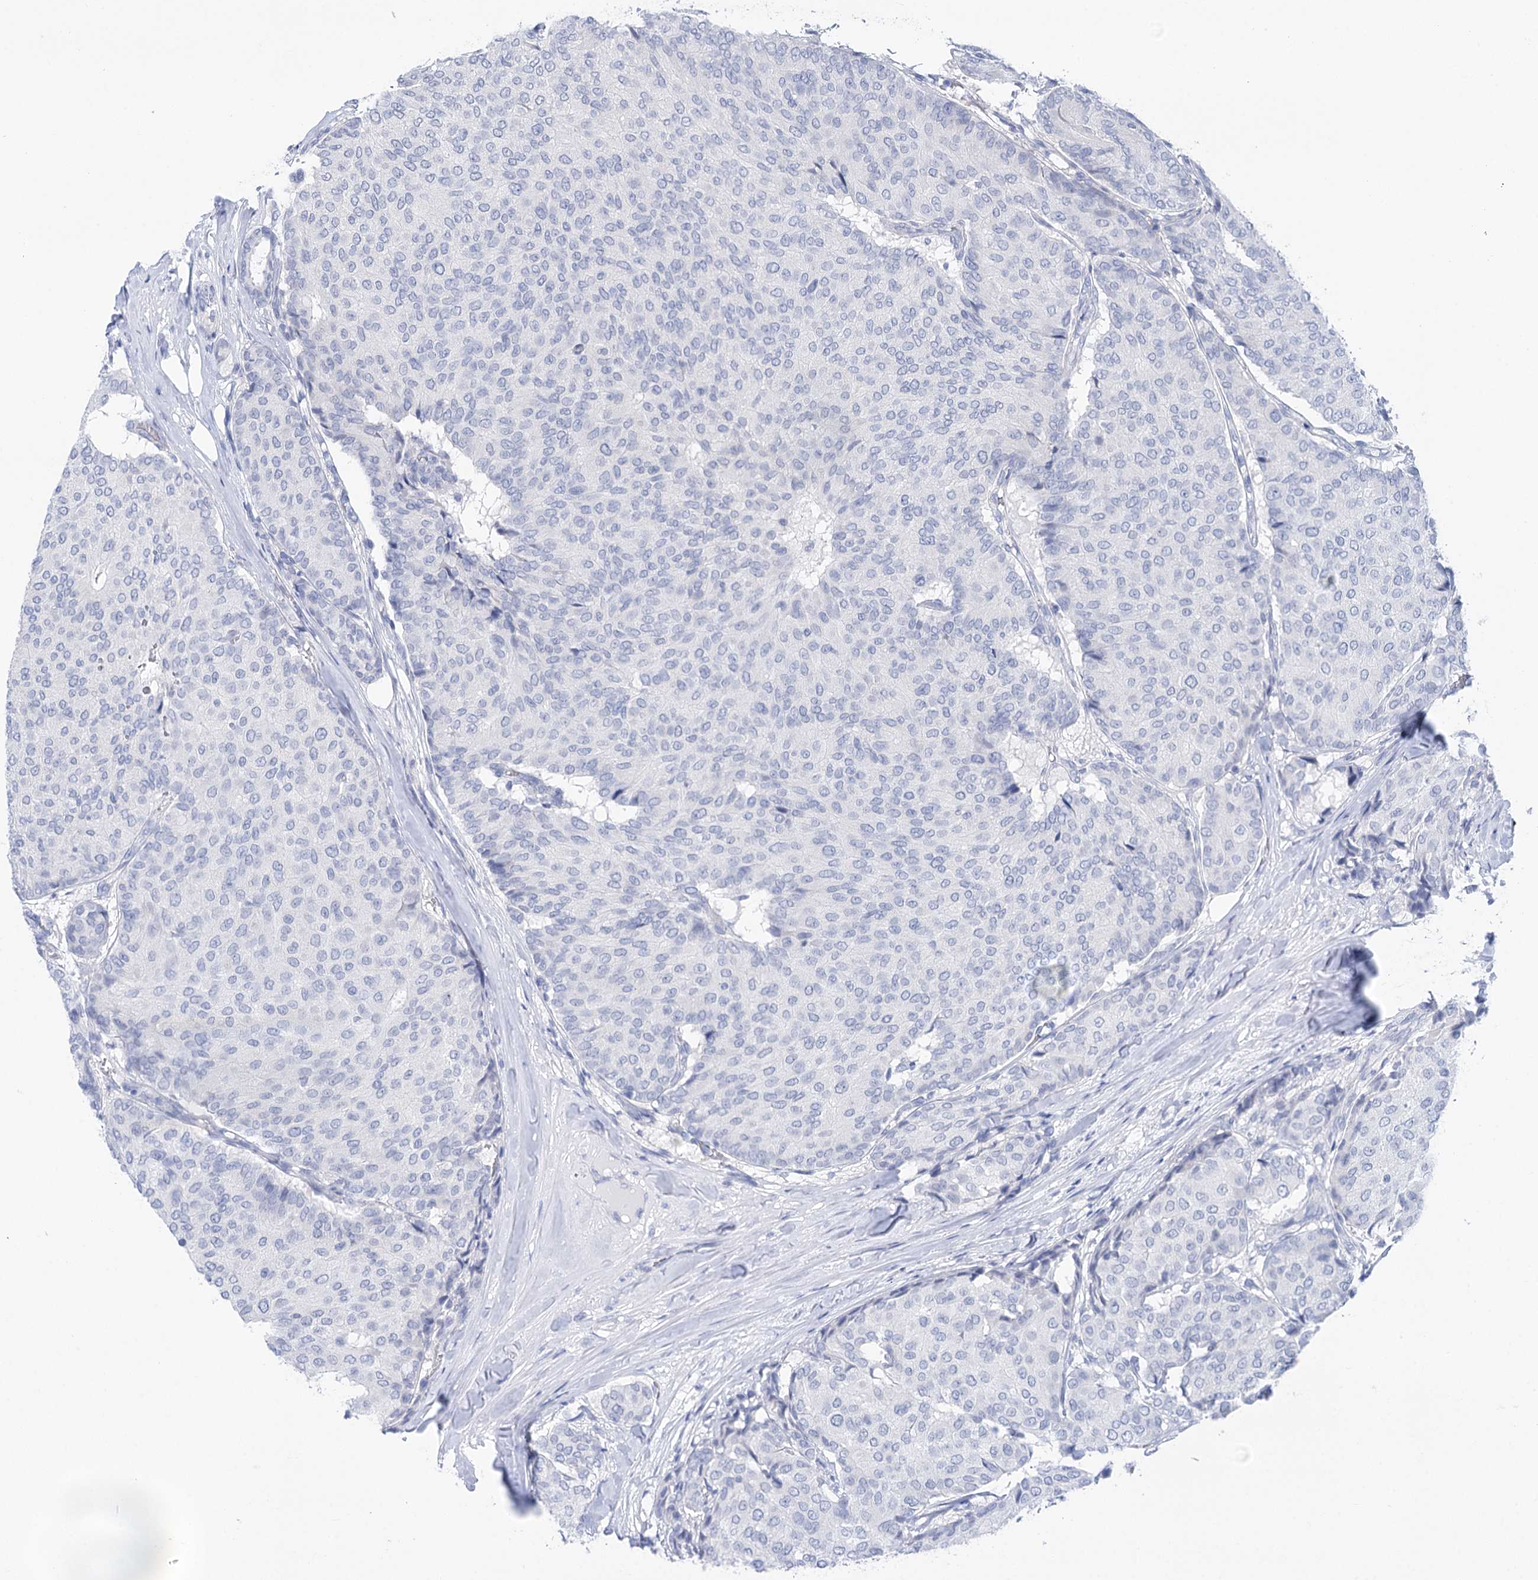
{"staining": {"intensity": "negative", "quantity": "none", "location": "none"}, "tissue": "breast cancer", "cell_type": "Tumor cells", "image_type": "cancer", "snomed": [{"axis": "morphology", "description": "Duct carcinoma"}, {"axis": "topography", "description": "Breast"}], "caption": "This is a image of IHC staining of breast cancer, which shows no staining in tumor cells.", "gene": "LALBA", "patient": {"sex": "female", "age": 75}}